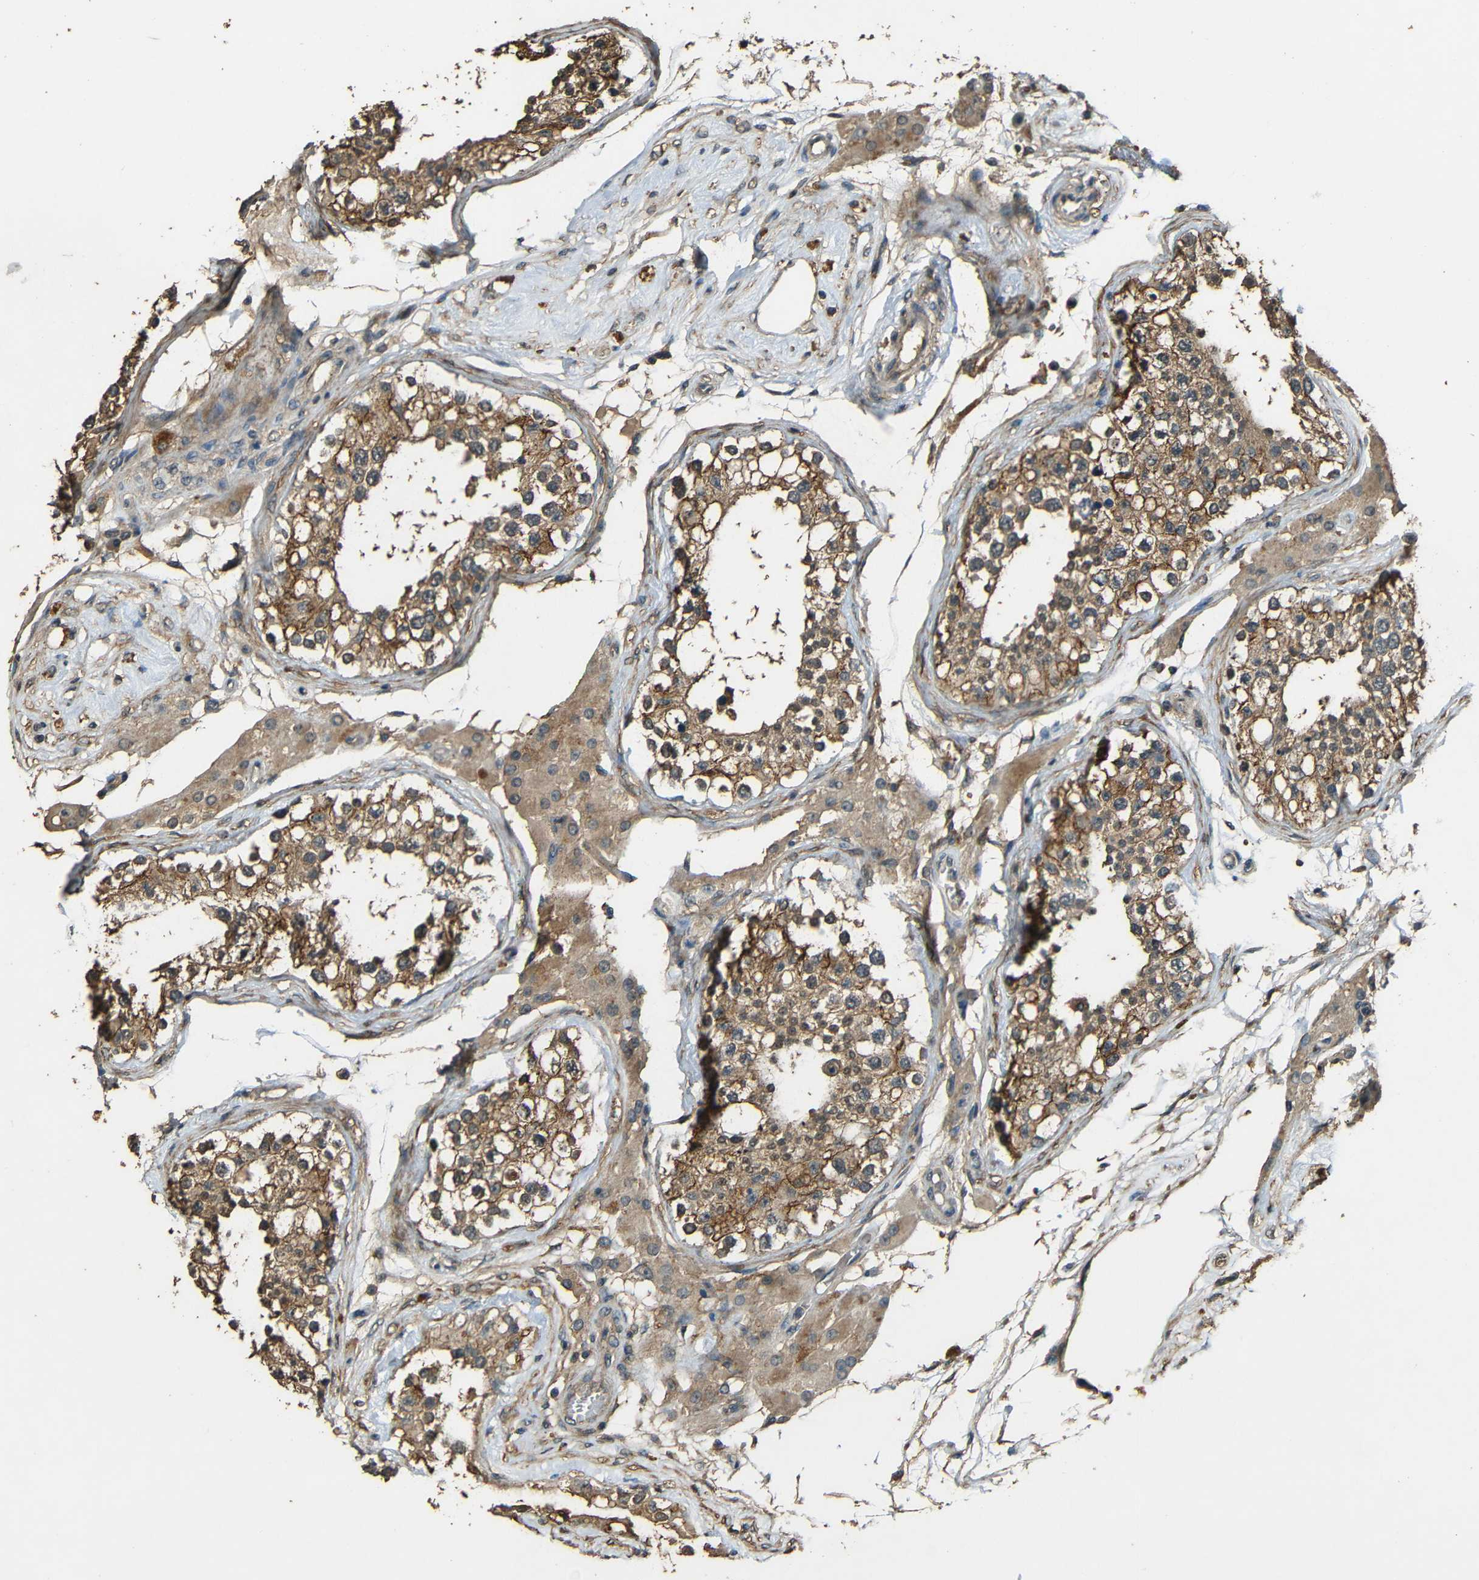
{"staining": {"intensity": "moderate", "quantity": ">75%", "location": "cytoplasmic/membranous"}, "tissue": "testis", "cell_type": "Cells in seminiferous ducts", "image_type": "normal", "snomed": [{"axis": "morphology", "description": "Normal tissue, NOS"}, {"axis": "topography", "description": "Testis"}], "caption": "A high-resolution image shows immunohistochemistry (IHC) staining of unremarkable testis, which exhibits moderate cytoplasmic/membranous expression in about >75% of cells in seminiferous ducts.", "gene": "PDE5A", "patient": {"sex": "male", "age": 68}}